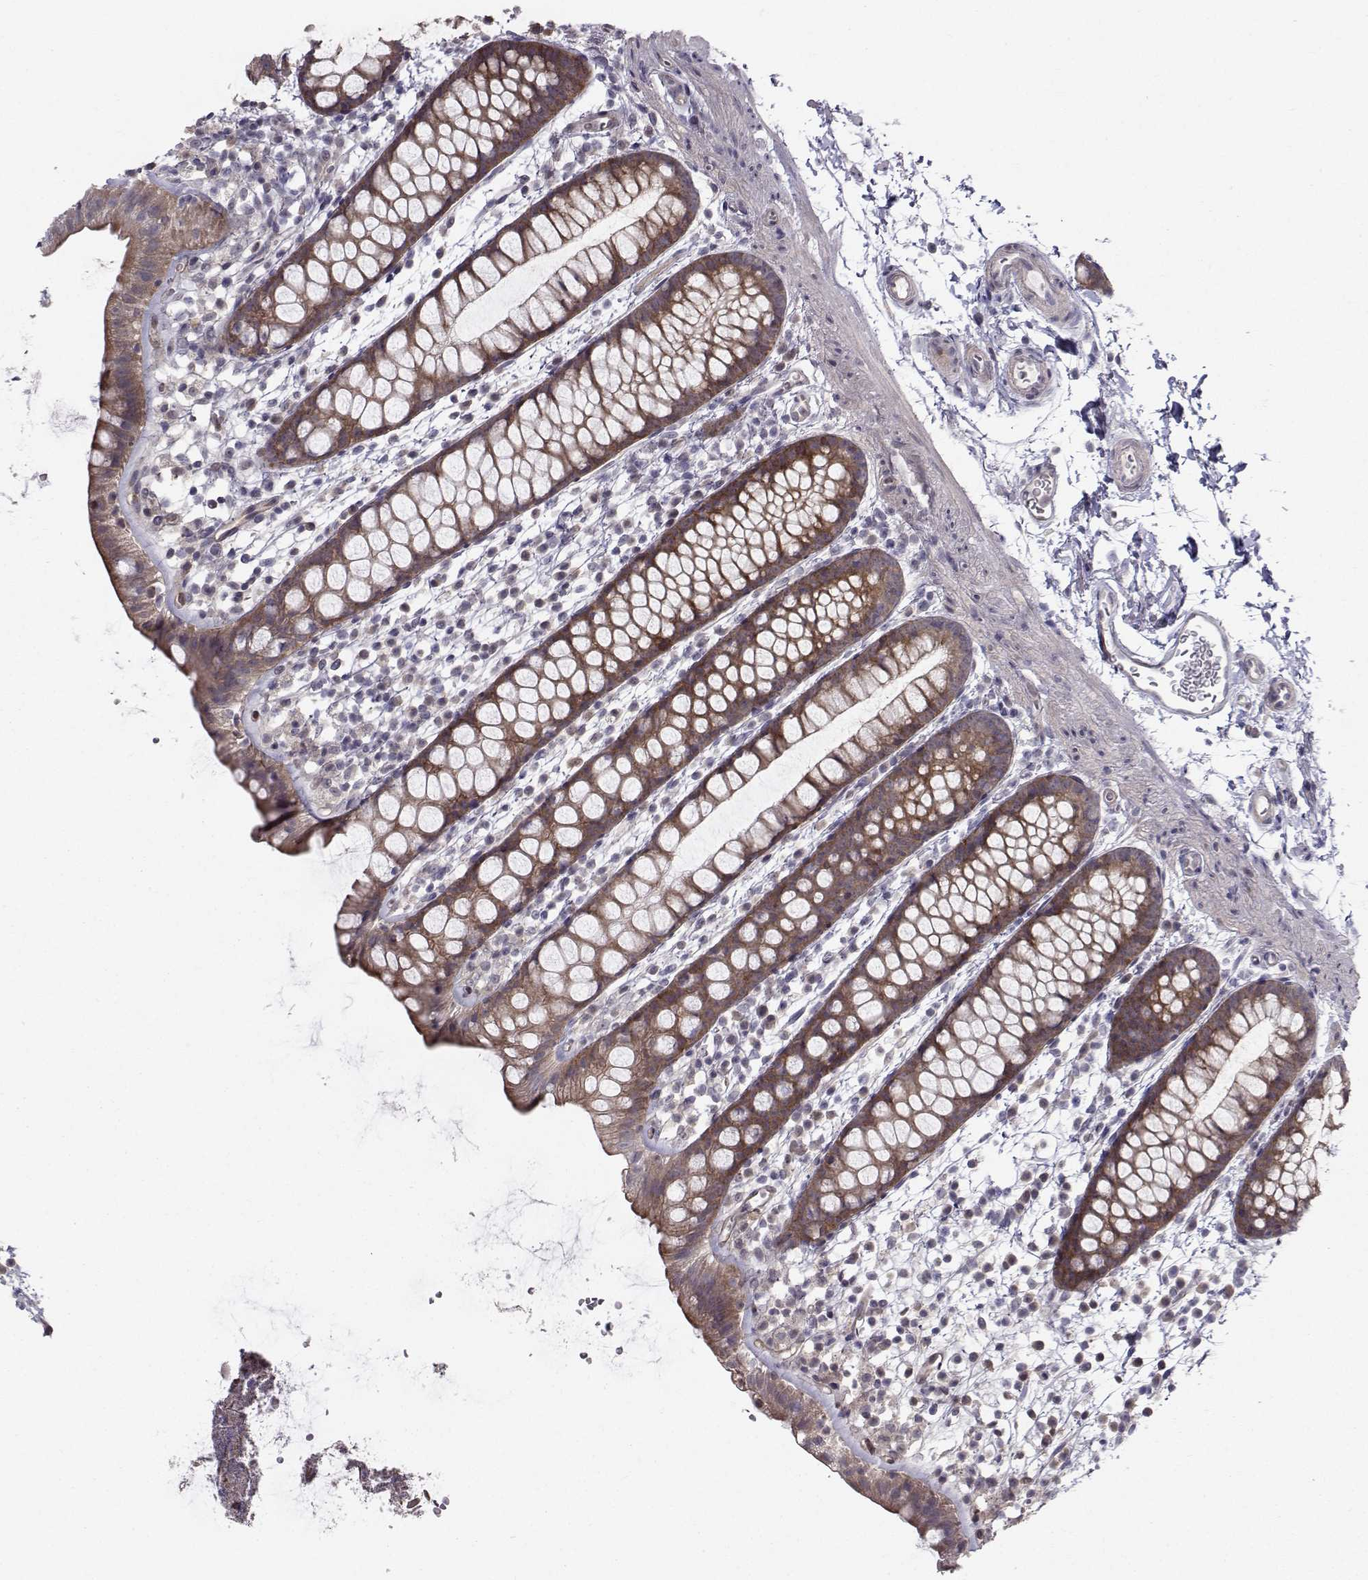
{"staining": {"intensity": "strong", "quantity": "25%-75%", "location": "cytoplasmic/membranous"}, "tissue": "rectum", "cell_type": "Glandular cells", "image_type": "normal", "snomed": [{"axis": "morphology", "description": "Normal tissue, NOS"}, {"axis": "topography", "description": "Rectum"}], "caption": "This photomicrograph displays immunohistochemistry staining of unremarkable rectum, with high strong cytoplasmic/membranous staining in about 25%-75% of glandular cells.", "gene": "HSP90AB1", "patient": {"sex": "male", "age": 57}}